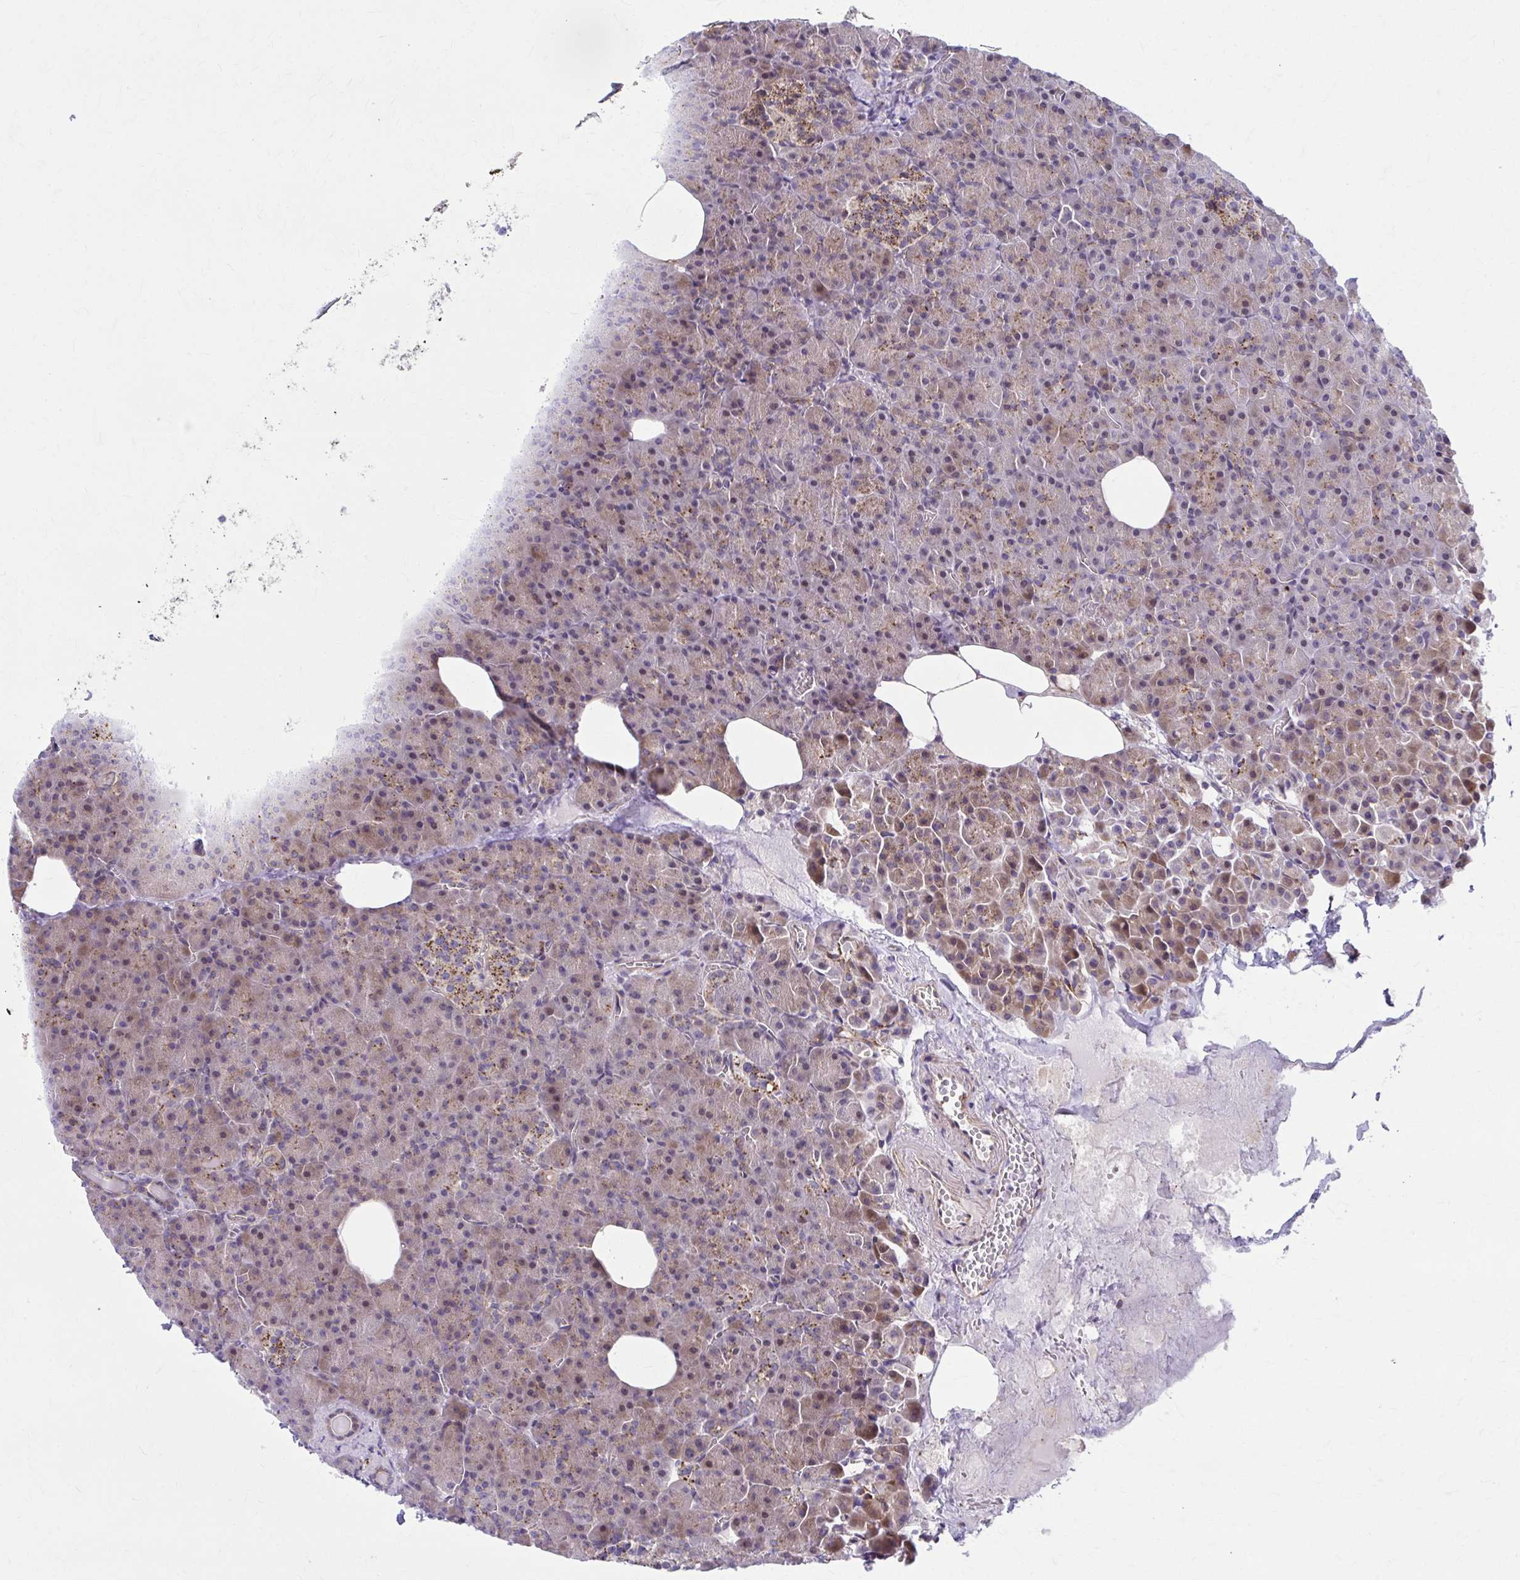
{"staining": {"intensity": "moderate", "quantity": "25%-75%", "location": "cytoplasmic/membranous"}, "tissue": "pancreas", "cell_type": "Exocrine glandular cells", "image_type": "normal", "snomed": [{"axis": "morphology", "description": "Normal tissue, NOS"}, {"axis": "topography", "description": "Pancreas"}], "caption": "Protein analysis of benign pancreas displays moderate cytoplasmic/membranous staining in about 25%-75% of exocrine glandular cells.", "gene": "LRRC4B", "patient": {"sex": "female", "age": 74}}